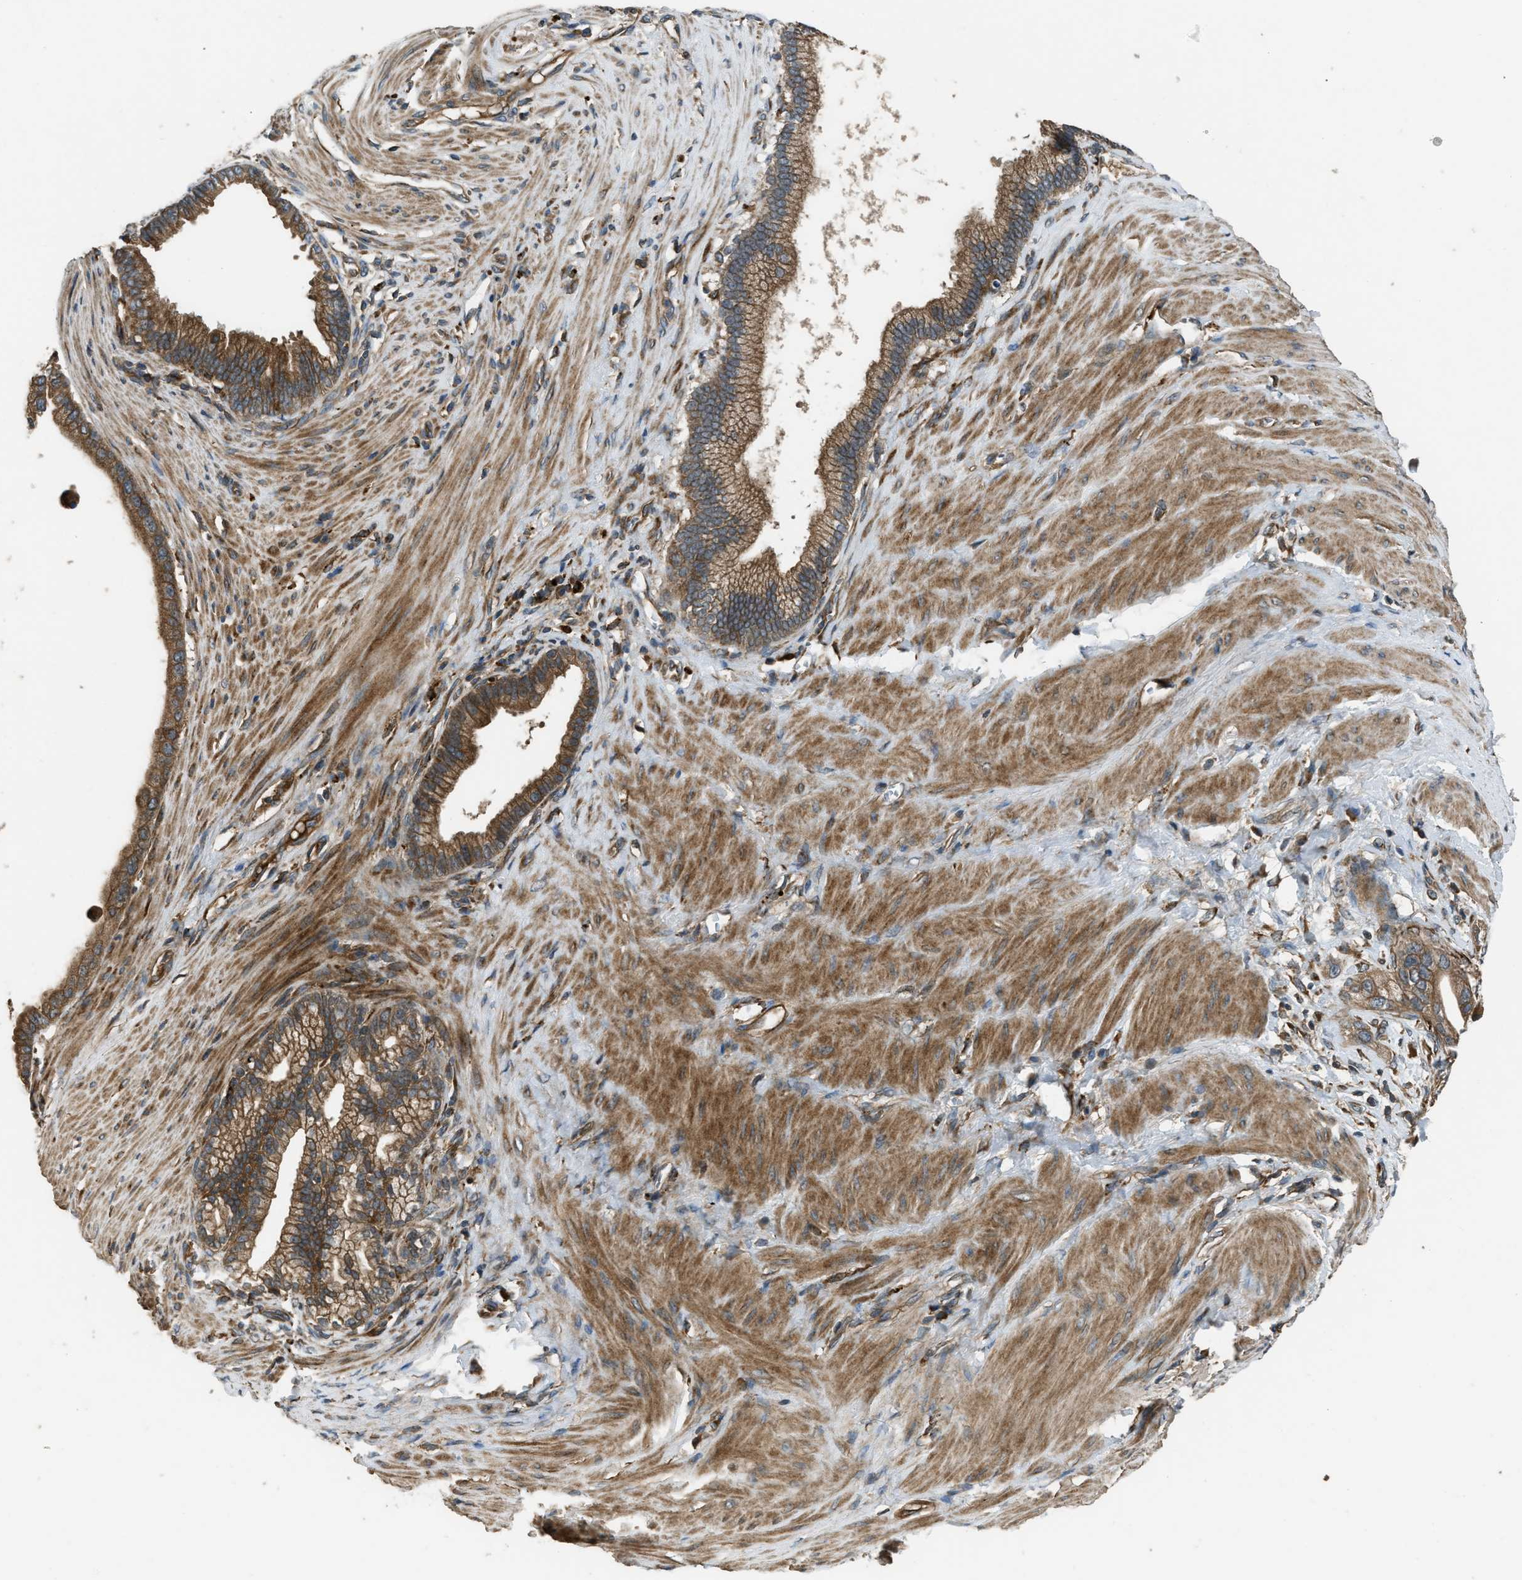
{"staining": {"intensity": "moderate", "quantity": ">75%", "location": "cytoplasmic/membranous"}, "tissue": "pancreatic cancer", "cell_type": "Tumor cells", "image_type": "cancer", "snomed": [{"axis": "morphology", "description": "Adenocarcinoma, NOS"}, {"axis": "topography", "description": "Pancreas"}], "caption": "Pancreatic cancer (adenocarcinoma) stained with a protein marker displays moderate staining in tumor cells.", "gene": "GGH", "patient": {"sex": "male", "age": 69}}